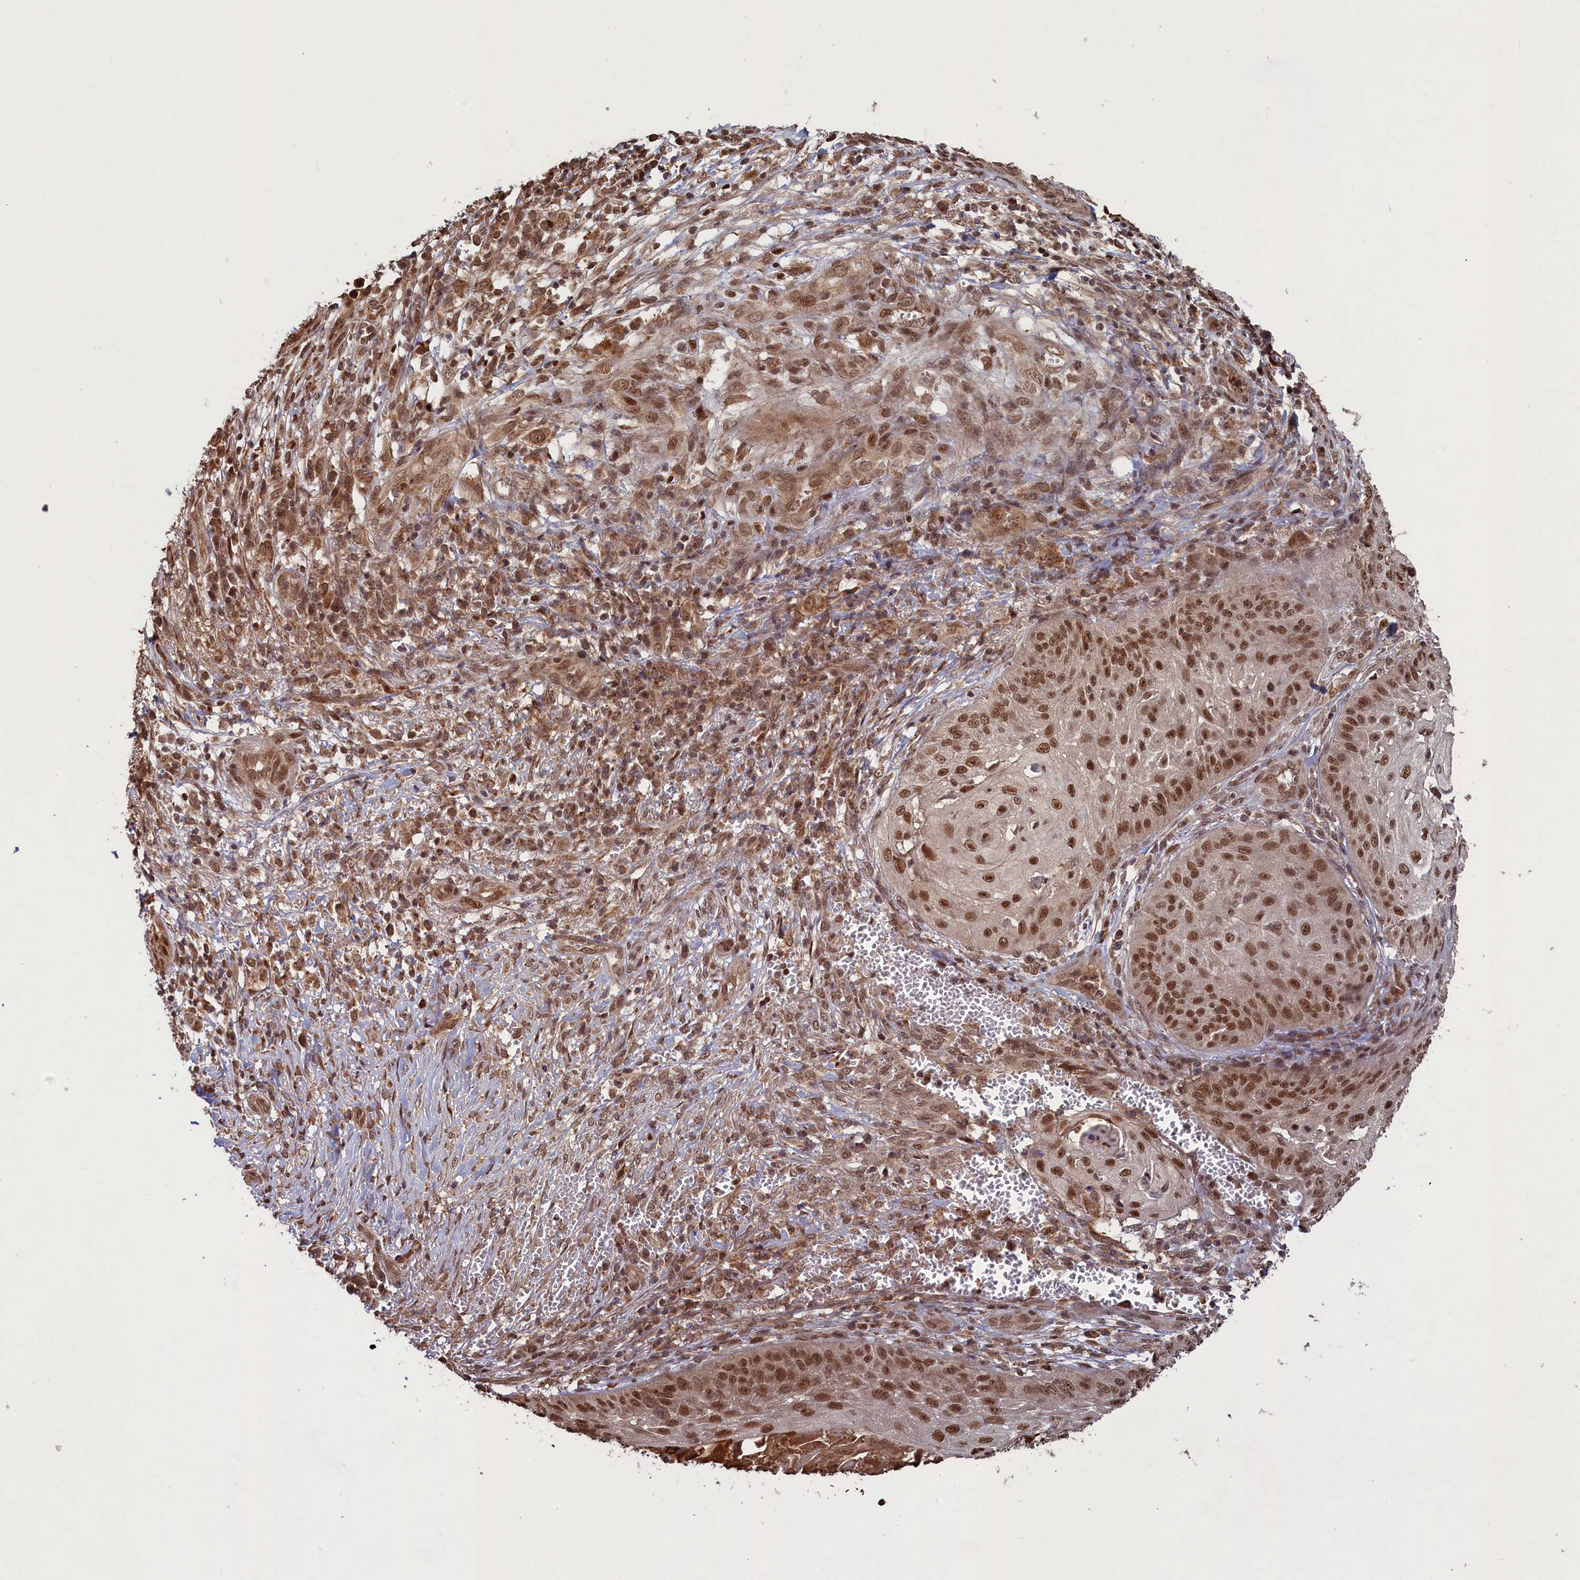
{"staining": {"intensity": "strong", "quantity": ">75%", "location": "nuclear"}, "tissue": "skin cancer", "cell_type": "Tumor cells", "image_type": "cancer", "snomed": [{"axis": "morphology", "description": "Squamous cell carcinoma, NOS"}, {"axis": "topography", "description": "Skin"}], "caption": "DAB (3,3'-diaminobenzidine) immunohistochemical staining of skin cancer (squamous cell carcinoma) exhibits strong nuclear protein expression in about >75% of tumor cells. Immunohistochemistry (ihc) stains the protein of interest in brown and the nuclei are stained blue.", "gene": "NAE1", "patient": {"sex": "male", "age": 70}}